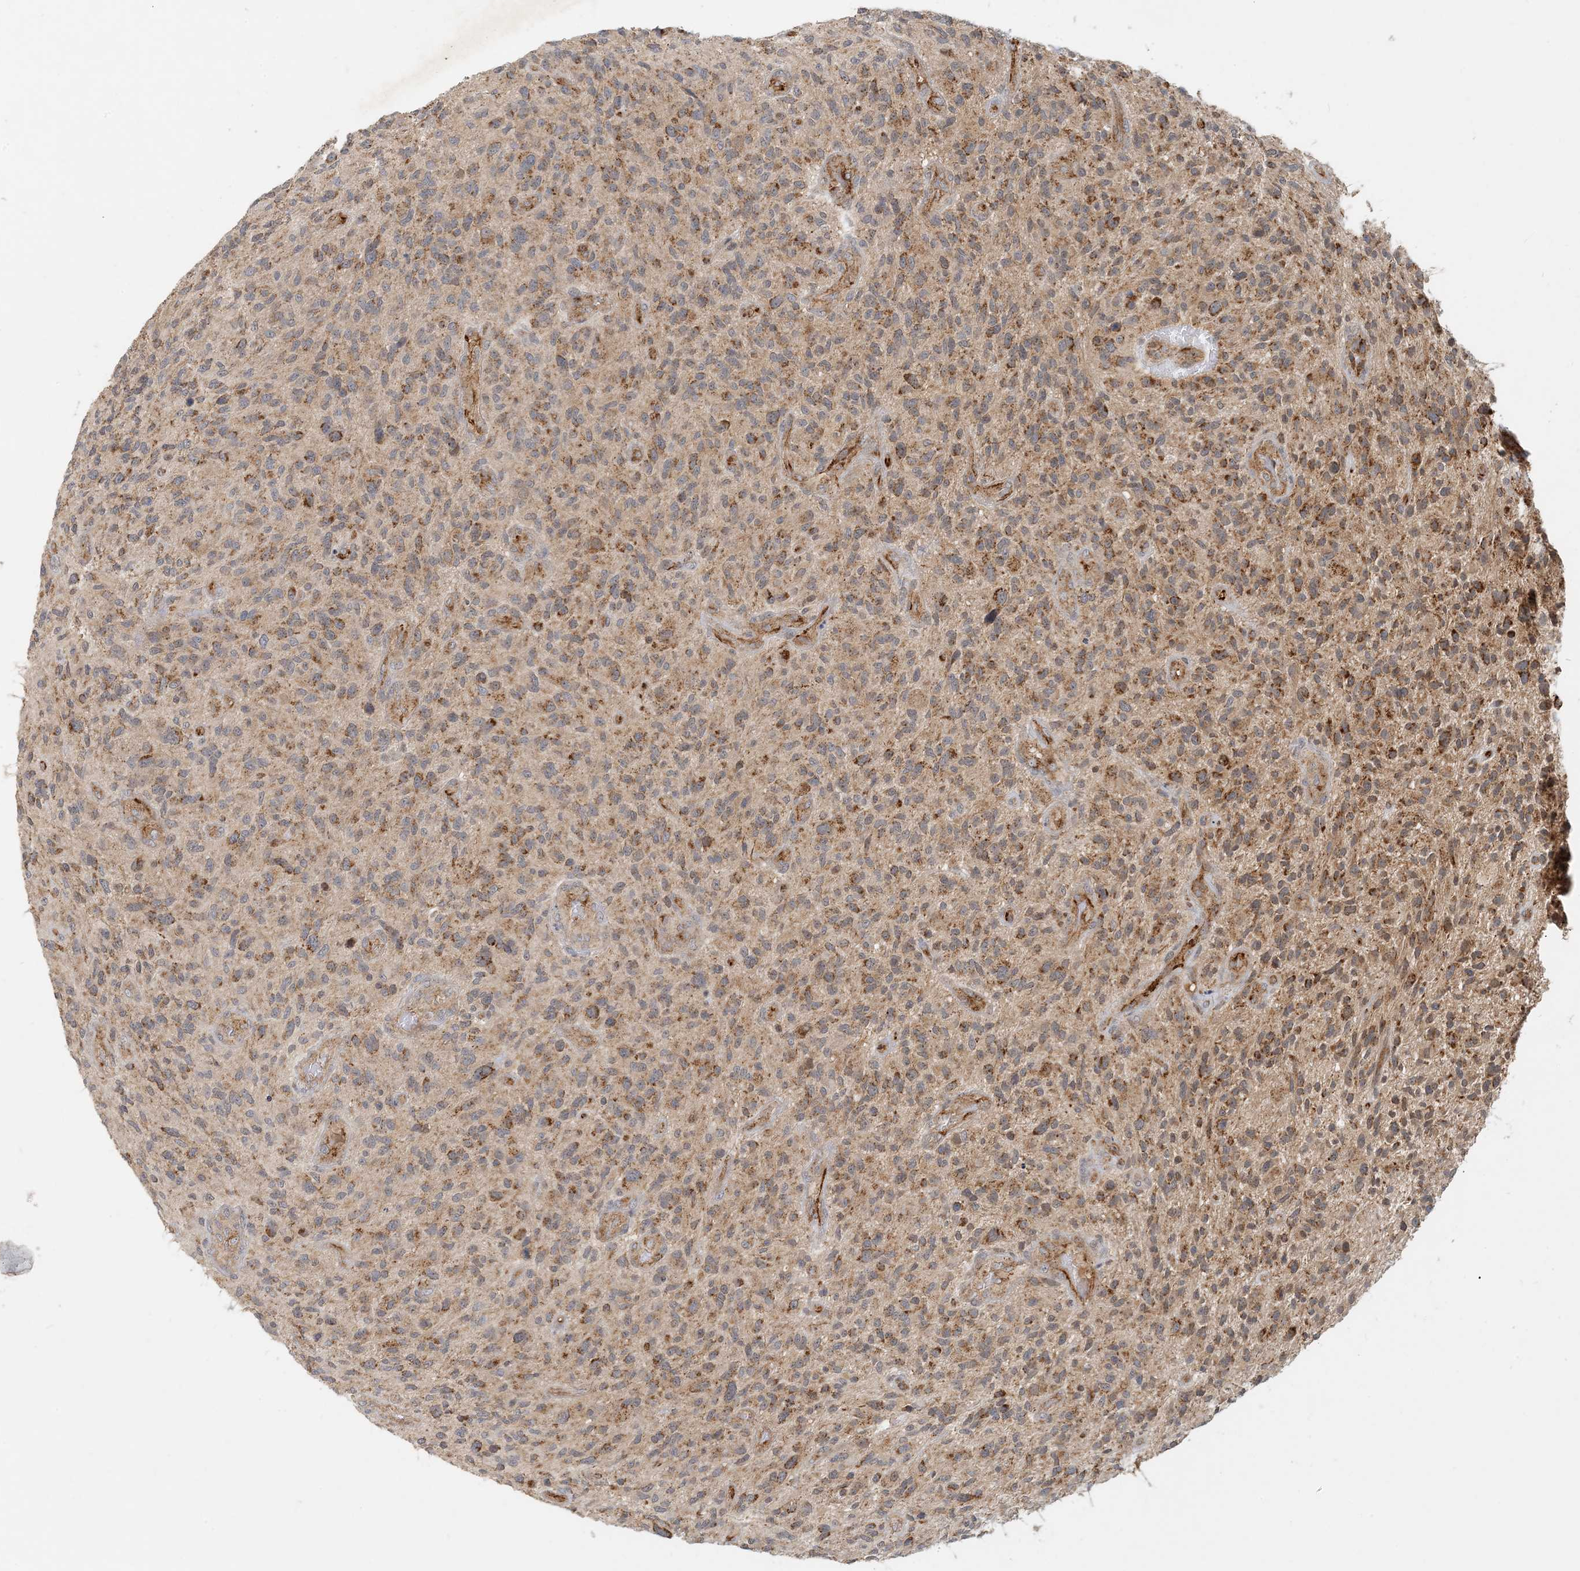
{"staining": {"intensity": "weak", "quantity": ">75%", "location": "cytoplasmic/membranous"}, "tissue": "glioma", "cell_type": "Tumor cells", "image_type": "cancer", "snomed": [{"axis": "morphology", "description": "Glioma, malignant, High grade"}, {"axis": "topography", "description": "Brain"}], "caption": "IHC staining of high-grade glioma (malignant), which exhibits low levels of weak cytoplasmic/membranous staining in about >75% of tumor cells indicating weak cytoplasmic/membranous protein positivity. The staining was performed using DAB (3,3'-diaminobenzidine) (brown) for protein detection and nuclei were counterstained in hematoxylin (blue).", "gene": "ZBTB3", "patient": {"sex": "male", "age": 47}}